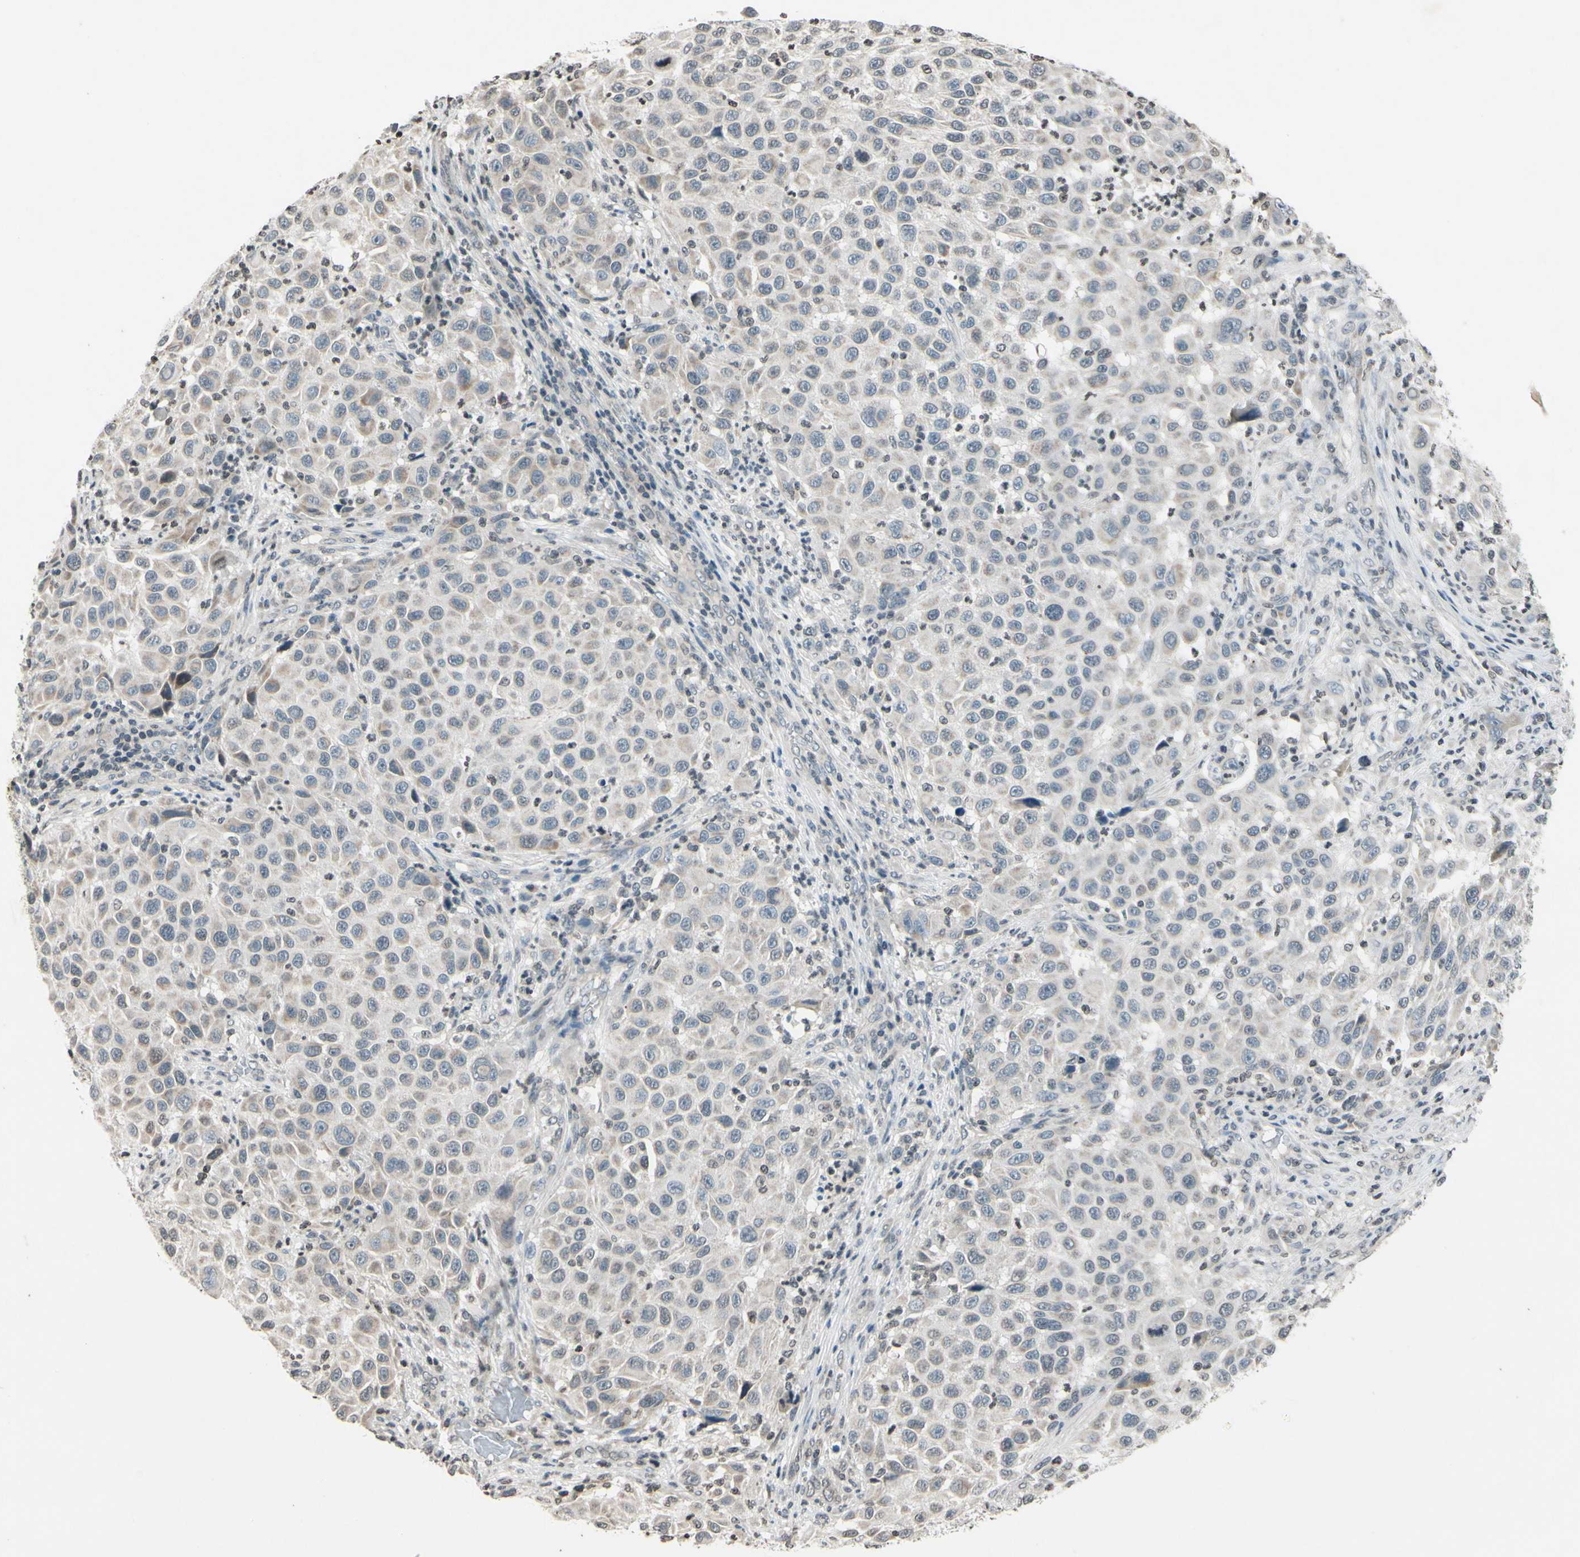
{"staining": {"intensity": "weak", "quantity": ">75%", "location": "cytoplasmic/membranous"}, "tissue": "melanoma", "cell_type": "Tumor cells", "image_type": "cancer", "snomed": [{"axis": "morphology", "description": "Malignant melanoma, Metastatic site"}, {"axis": "topography", "description": "Lymph node"}], "caption": "Melanoma tissue exhibits weak cytoplasmic/membranous positivity in about >75% of tumor cells", "gene": "CLDN11", "patient": {"sex": "male", "age": 61}}